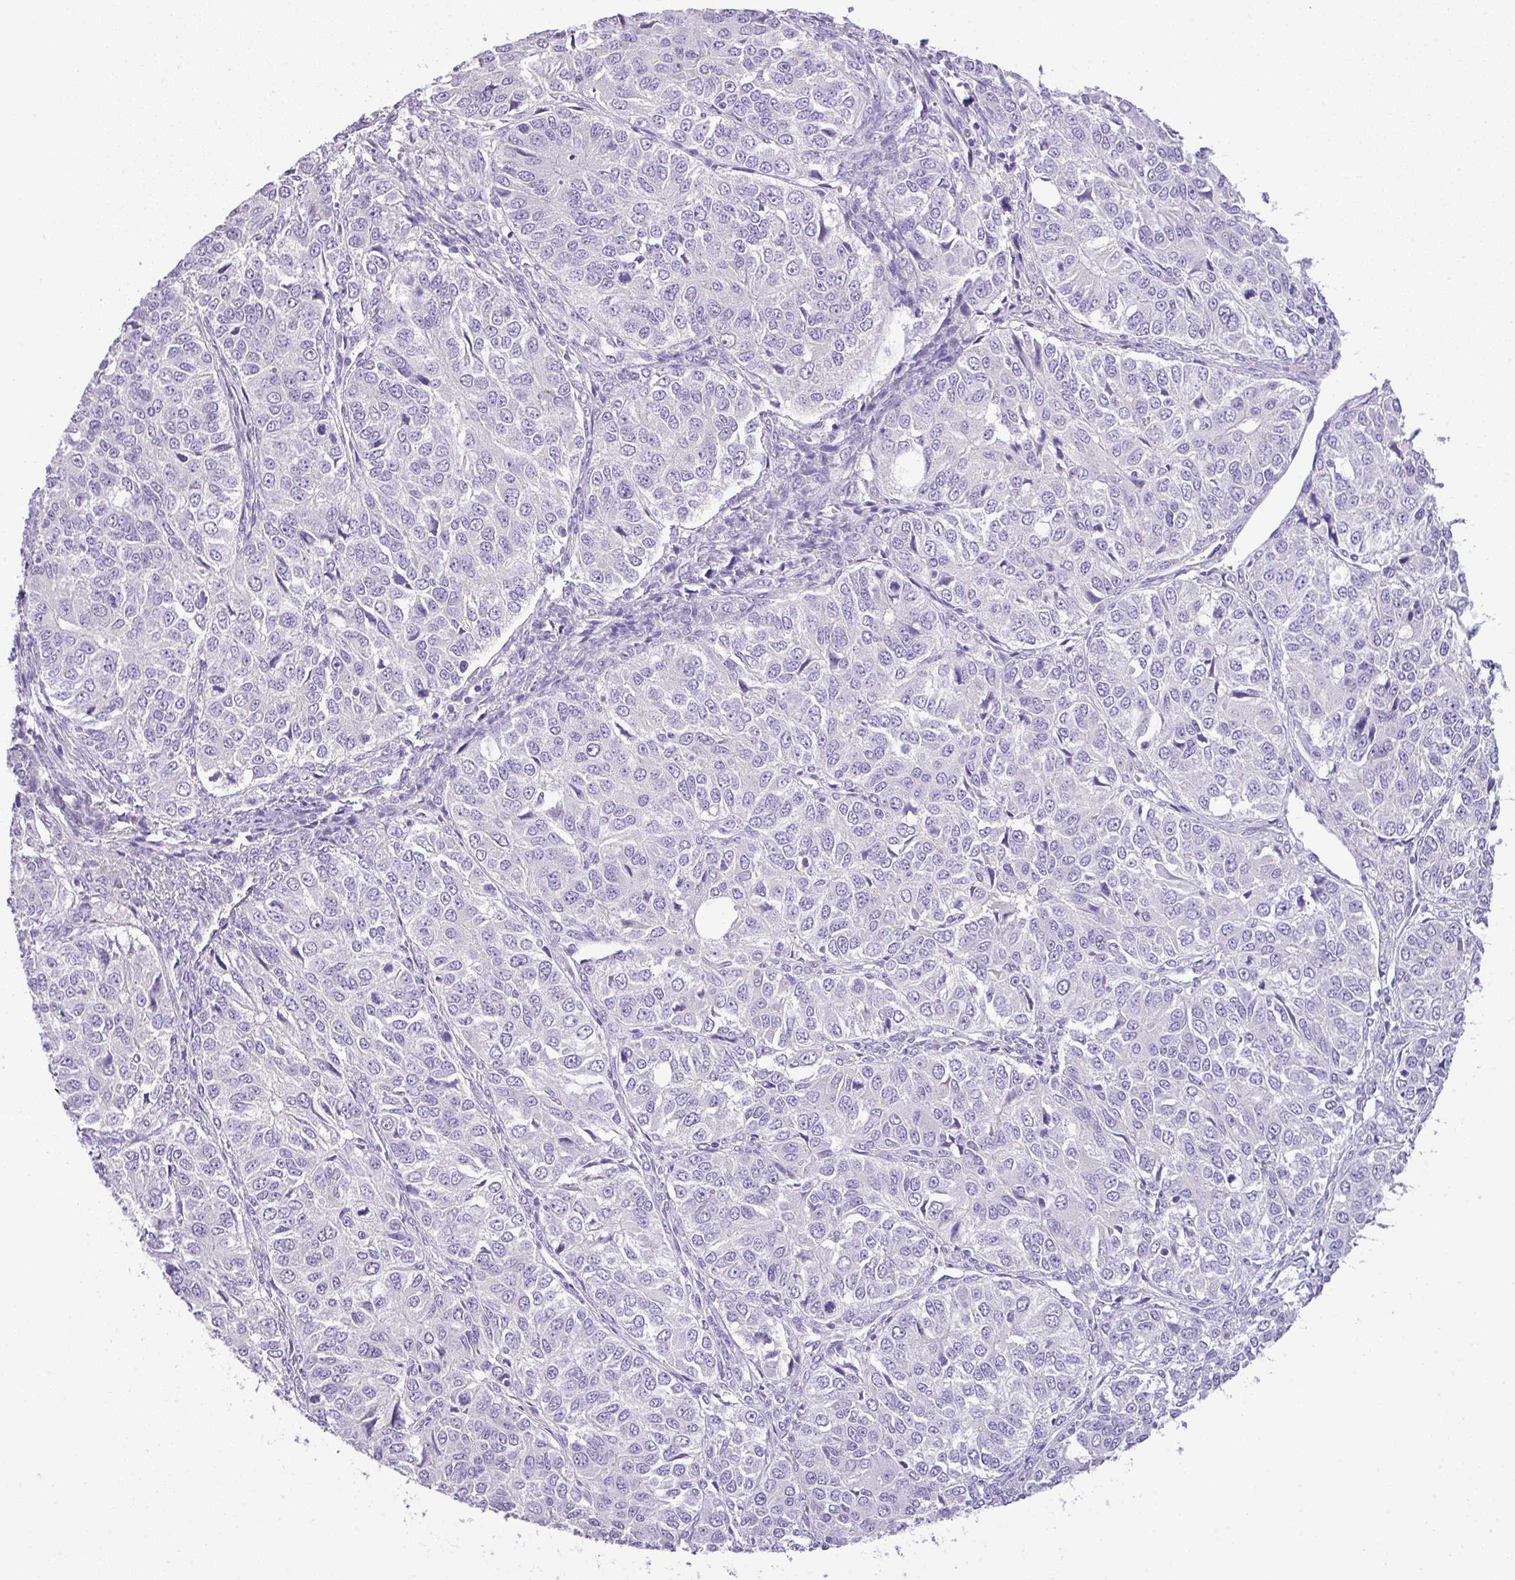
{"staining": {"intensity": "negative", "quantity": "none", "location": "none"}, "tissue": "ovarian cancer", "cell_type": "Tumor cells", "image_type": "cancer", "snomed": [{"axis": "morphology", "description": "Carcinoma, endometroid"}, {"axis": "topography", "description": "Ovary"}], "caption": "DAB (3,3'-diaminobenzidine) immunohistochemical staining of endometroid carcinoma (ovarian) demonstrates no significant positivity in tumor cells. (Brightfield microscopy of DAB immunohistochemistry at high magnification).", "gene": "ENSG00000273748", "patient": {"sex": "female", "age": 51}}